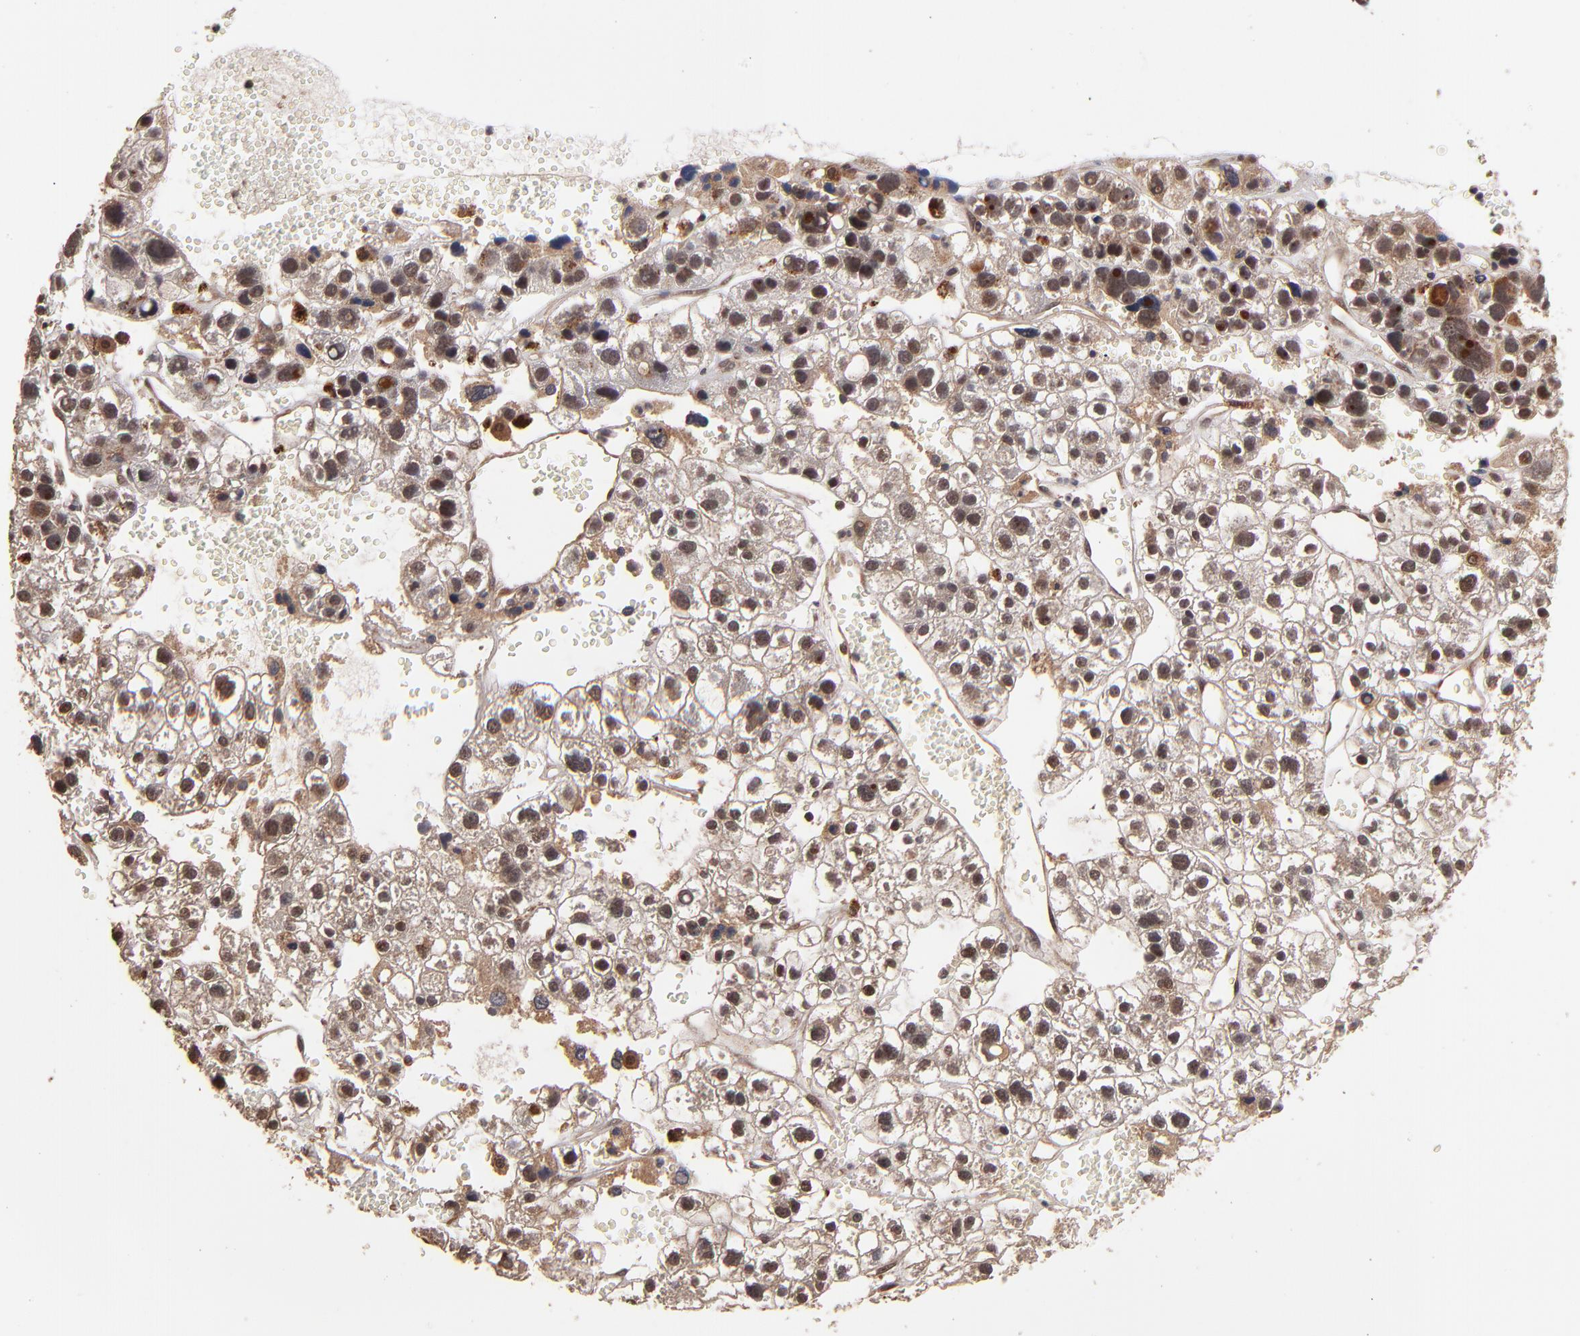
{"staining": {"intensity": "strong", "quantity": ">75%", "location": "cytoplasmic/membranous"}, "tissue": "liver cancer", "cell_type": "Tumor cells", "image_type": "cancer", "snomed": [{"axis": "morphology", "description": "Carcinoma, Hepatocellular, NOS"}, {"axis": "topography", "description": "Liver"}], "caption": "Immunohistochemical staining of hepatocellular carcinoma (liver) demonstrates high levels of strong cytoplasmic/membranous positivity in about >75% of tumor cells.", "gene": "NFE2L2", "patient": {"sex": "female", "age": 85}}